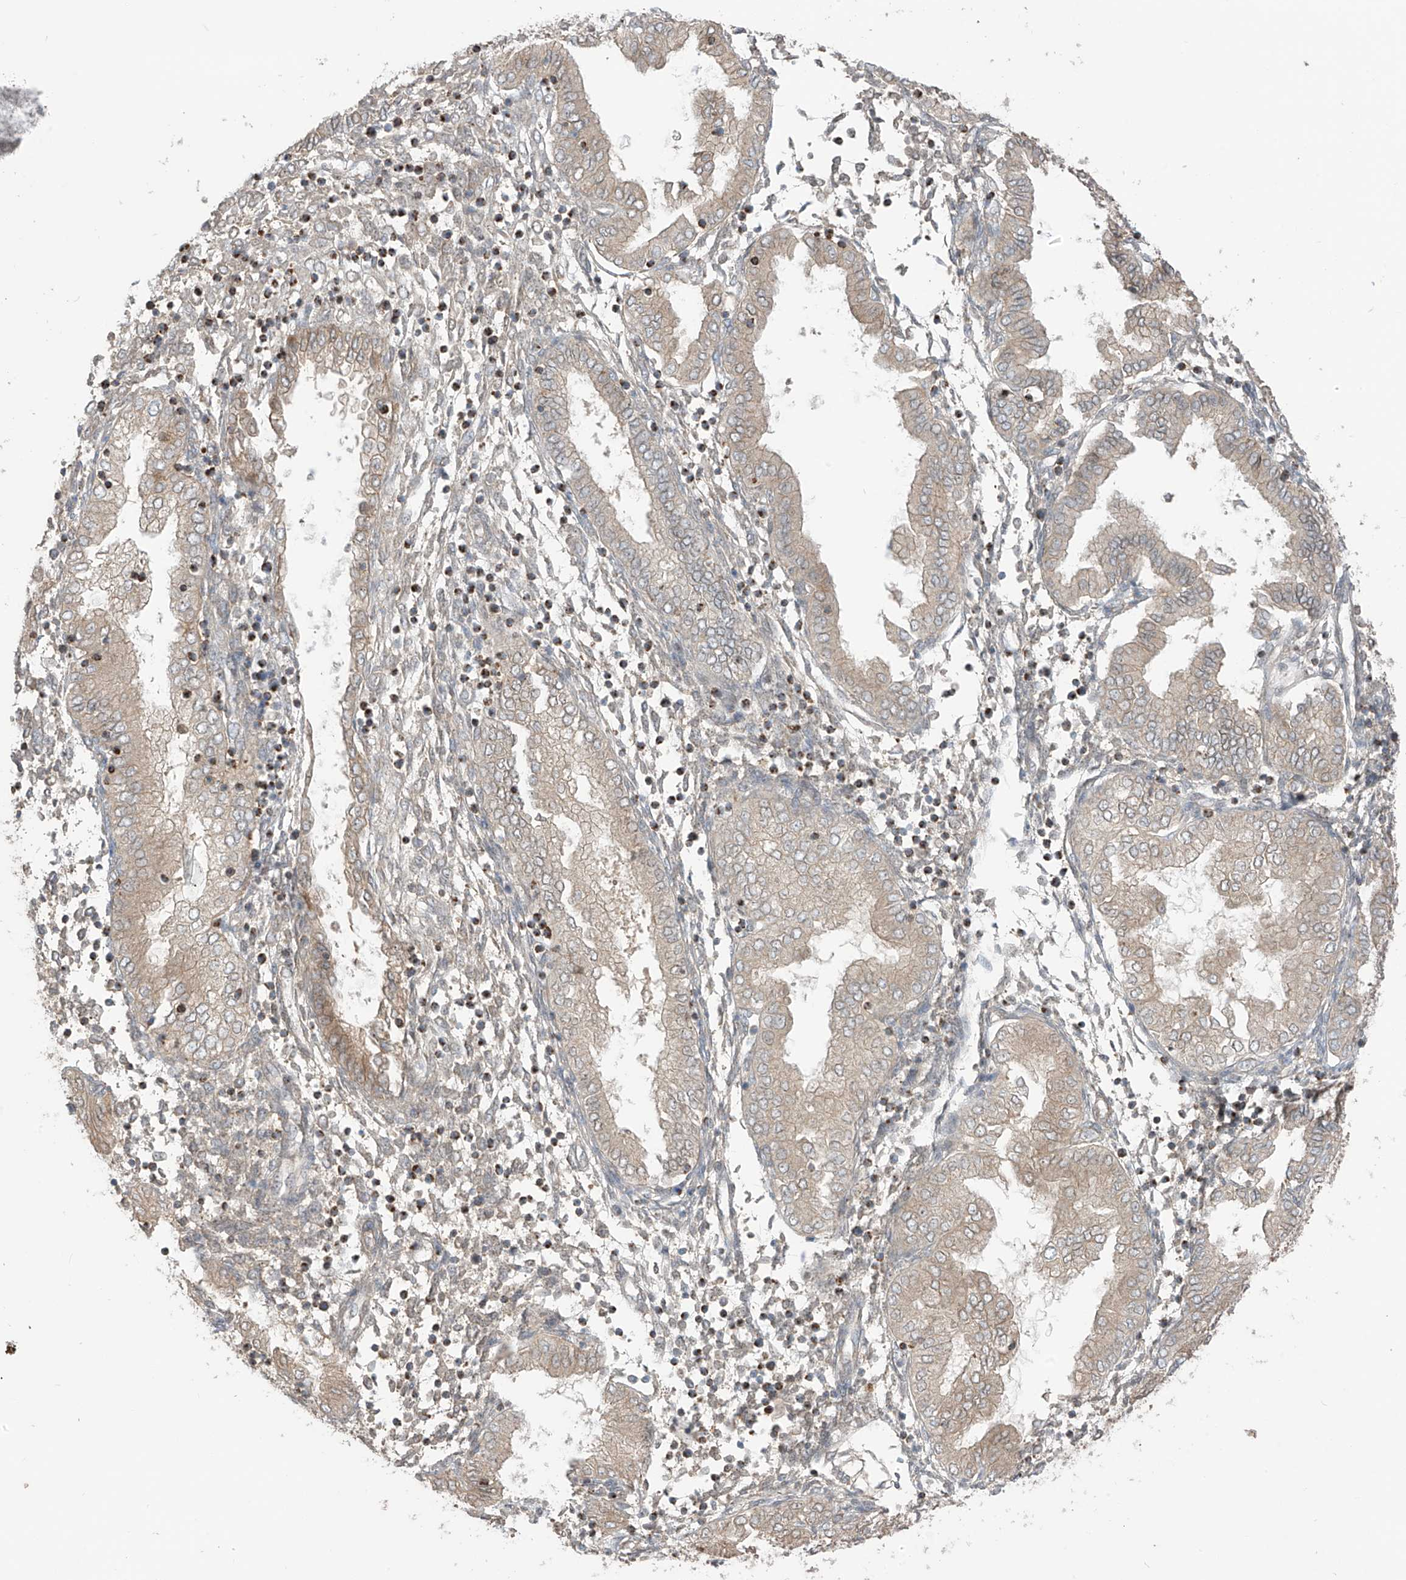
{"staining": {"intensity": "moderate", "quantity": "<25%", "location": "nuclear"}, "tissue": "endometrium", "cell_type": "Cells in endometrial stroma", "image_type": "normal", "snomed": [{"axis": "morphology", "description": "Normal tissue, NOS"}, {"axis": "topography", "description": "Endometrium"}], "caption": "About <25% of cells in endometrial stroma in benign endometrium show moderate nuclear protein staining as visualized by brown immunohistochemical staining.", "gene": "LRRC74A", "patient": {"sex": "female", "age": 53}}